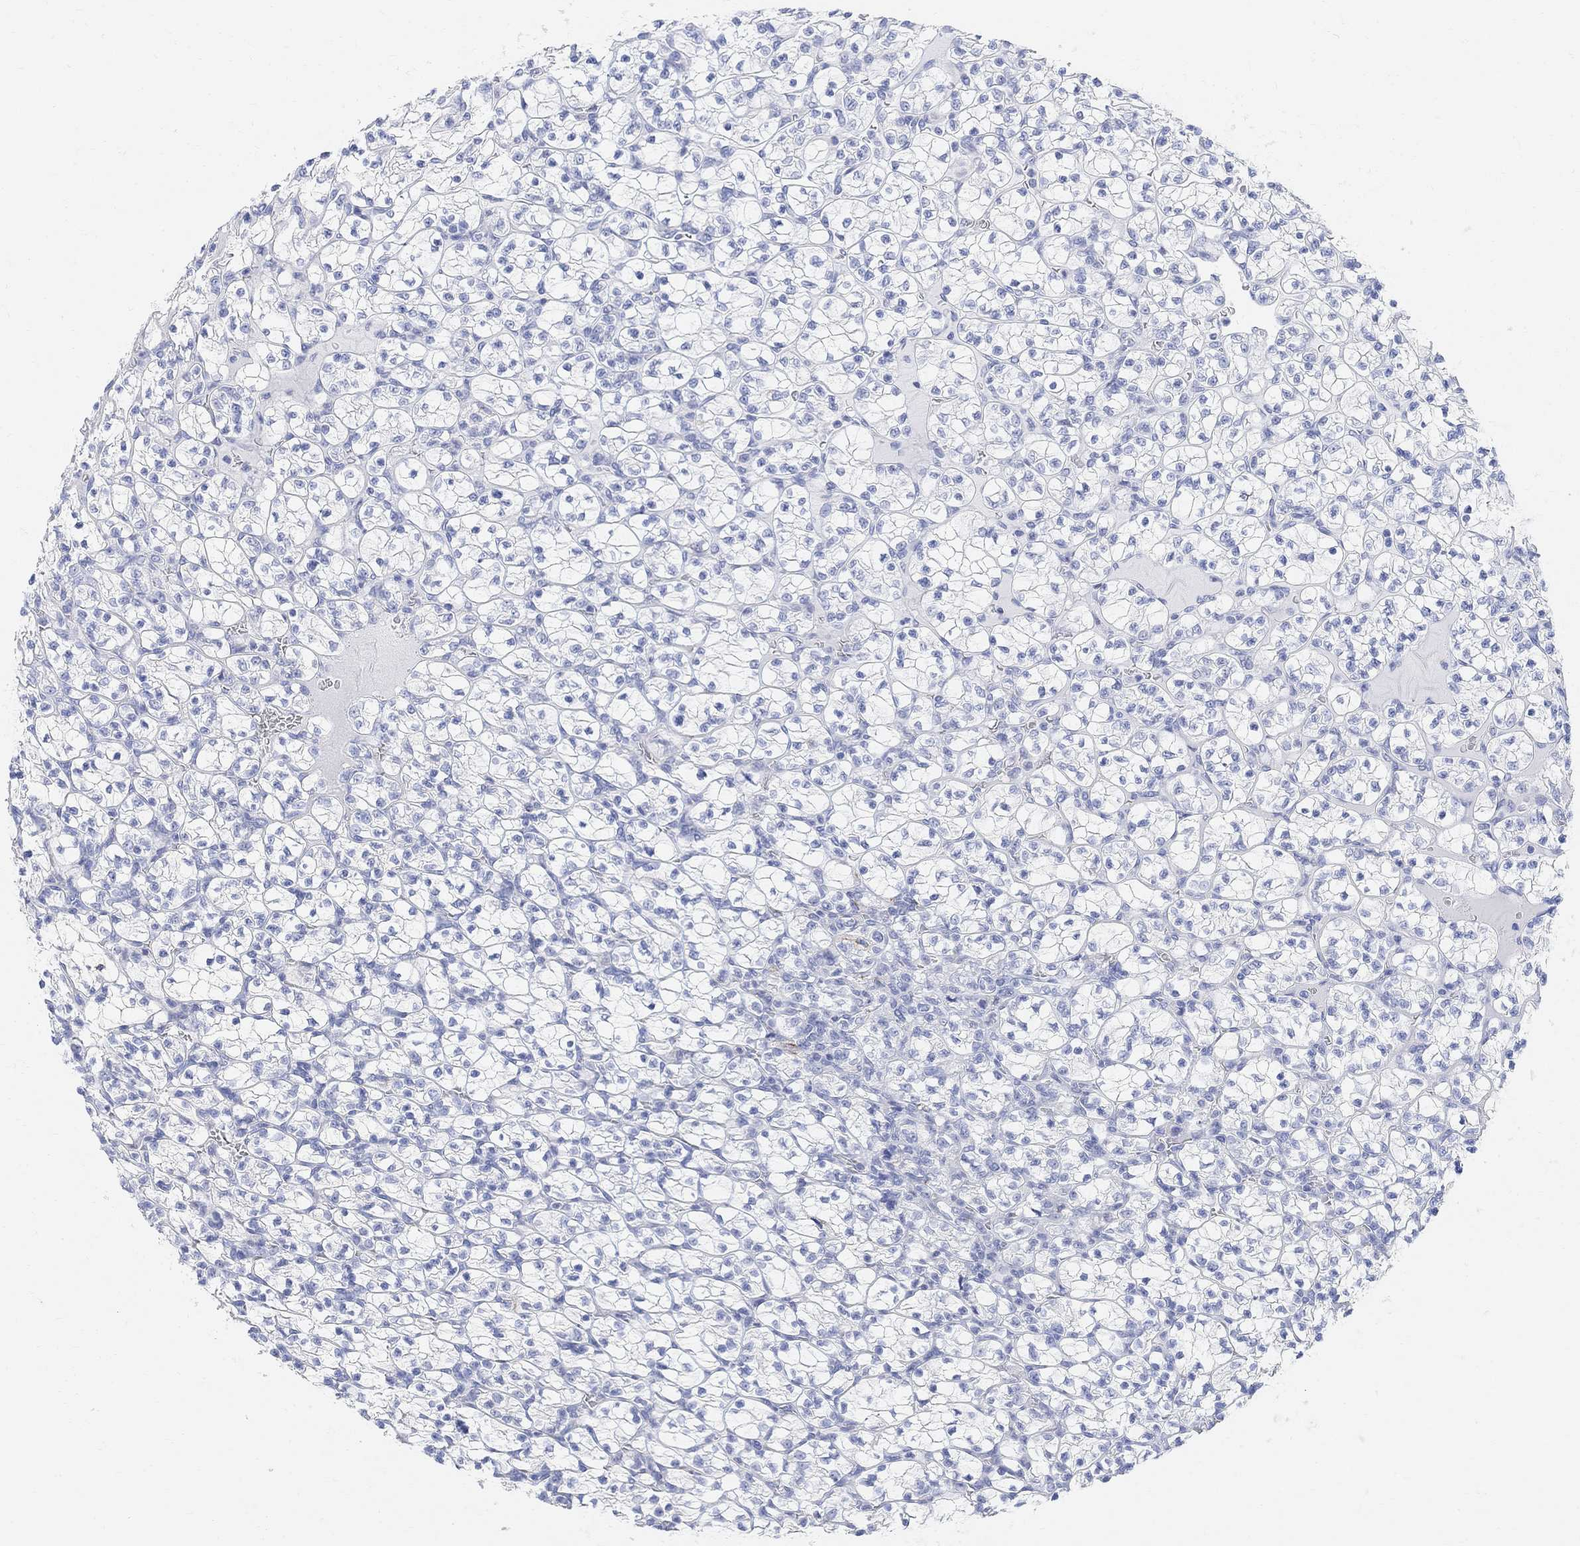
{"staining": {"intensity": "negative", "quantity": "none", "location": "none"}, "tissue": "renal cancer", "cell_type": "Tumor cells", "image_type": "cancer", "snomed": [{"axis": "morphology", "description": "Adenocarcinoma, NOS"}, {"axis": "topography", "description": "Kidney"}], "caption": "DAB immunohistochemical staining of human renal cancer exhibits no significant staining in tumor cells.", "gene": "RETNLB", "patient": {"sex": "female", "age": 89}}